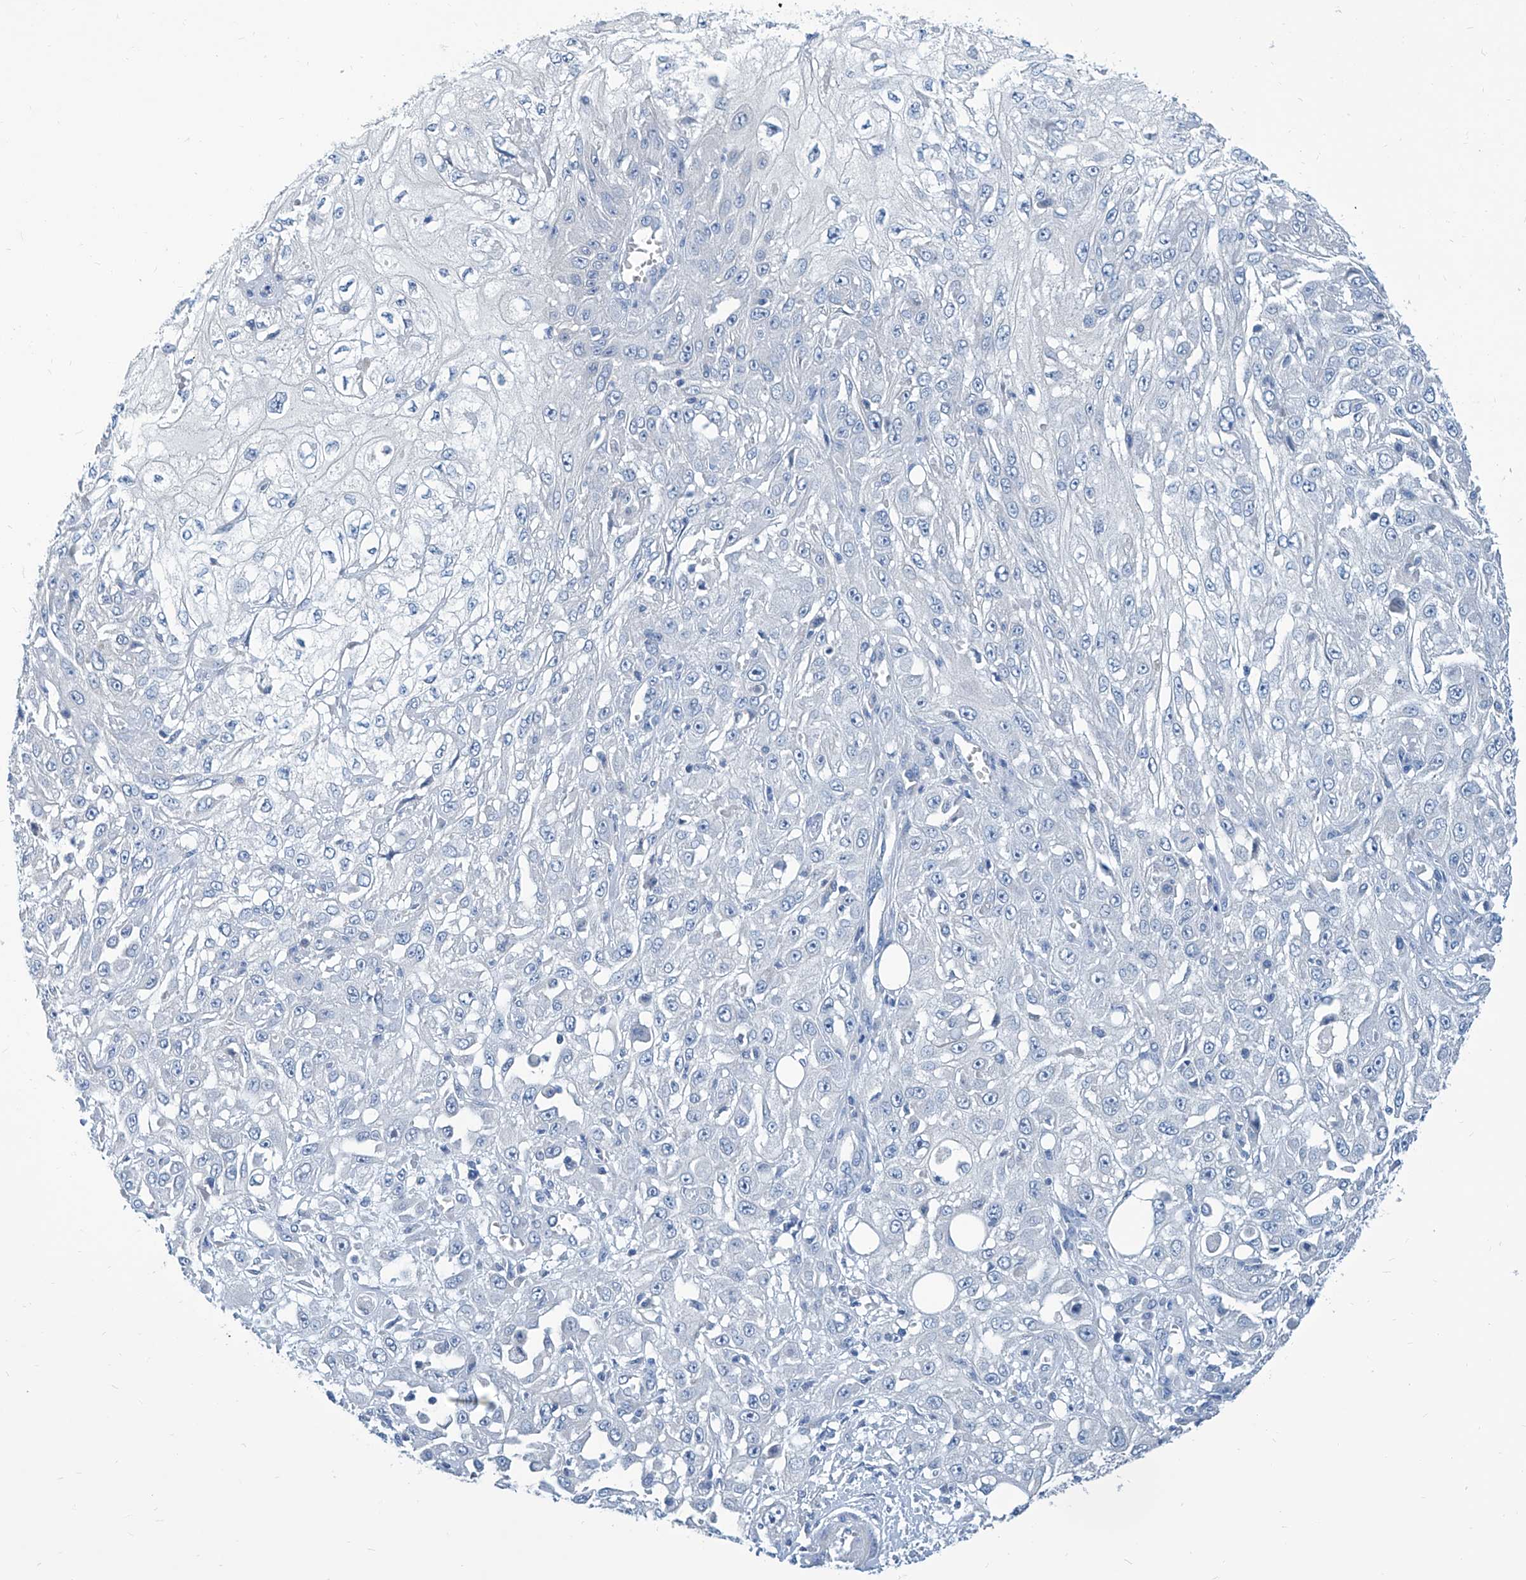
{"staining": {"intensity": "negative", "quantity": "none", "location": "none"}, "tissue": "skin cancer", "cell_type": "Tumor cells", "image_type": "cancer", "snomed": [{"axis": "morphology", "description": "Squamous cell carcinoma, NOS"}, {"axis": "morphology", "description": "Squamous cell carcinoma, metastatic, NOS"}, {"axis": "topography", "description": "Skin"}, {"axis": "topography", "description": "Lymph node"}], "caption": "High magnification brightfield microscopy of skin metastatic squamous cell carcinoma stained with DAB (3,3'-diaminobenzidine) (brown) and counterstained with hematoxylin (blue): tumor cells show no significant expression. (DAB IHC, high magnification).", "gene": "ZNF519", "patient": {"sex": "male", "age": 75}}